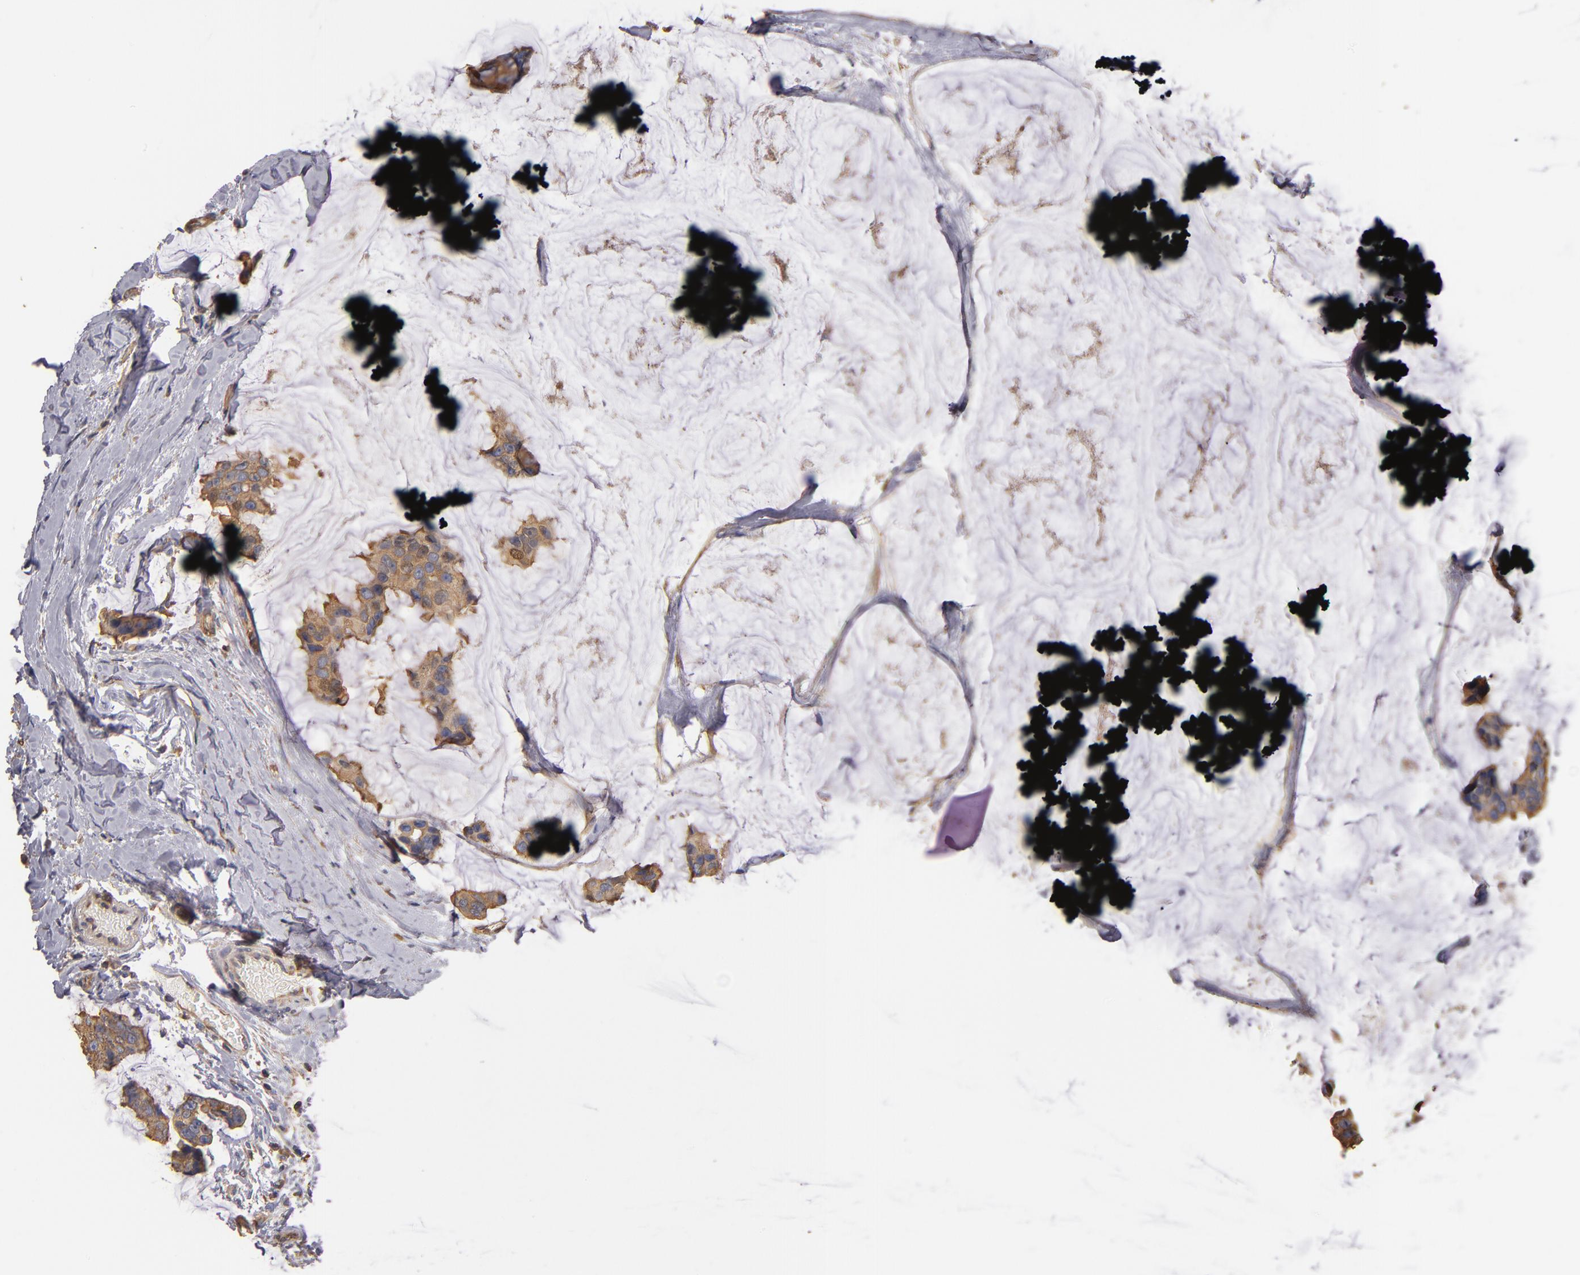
{"staining": {"intensity": "weak", "quantity": ">75%", "location": "cytoplasmic/membranous"}, "tissue": "breast cancer", "cell_type": "Tumor cells", "image_type": "cancer", "snomed": [{"axis": "morphology", "description": "Normal tissue, NOS"}, {"axis": "morphology", "description": "Duct carcinoma"}, {"axis": "topography", "description": "Breast"}], "caption": "A brown stain labels weak cytoplasmic/membranous positivity of a protein in human intraductal carcinoma (breast) tumor cells. (brown staining indicates protein expression, while blue staining denotes nuclei).", "gene": "ESYT2", "patient": {"sex": "female", "age": 50}}